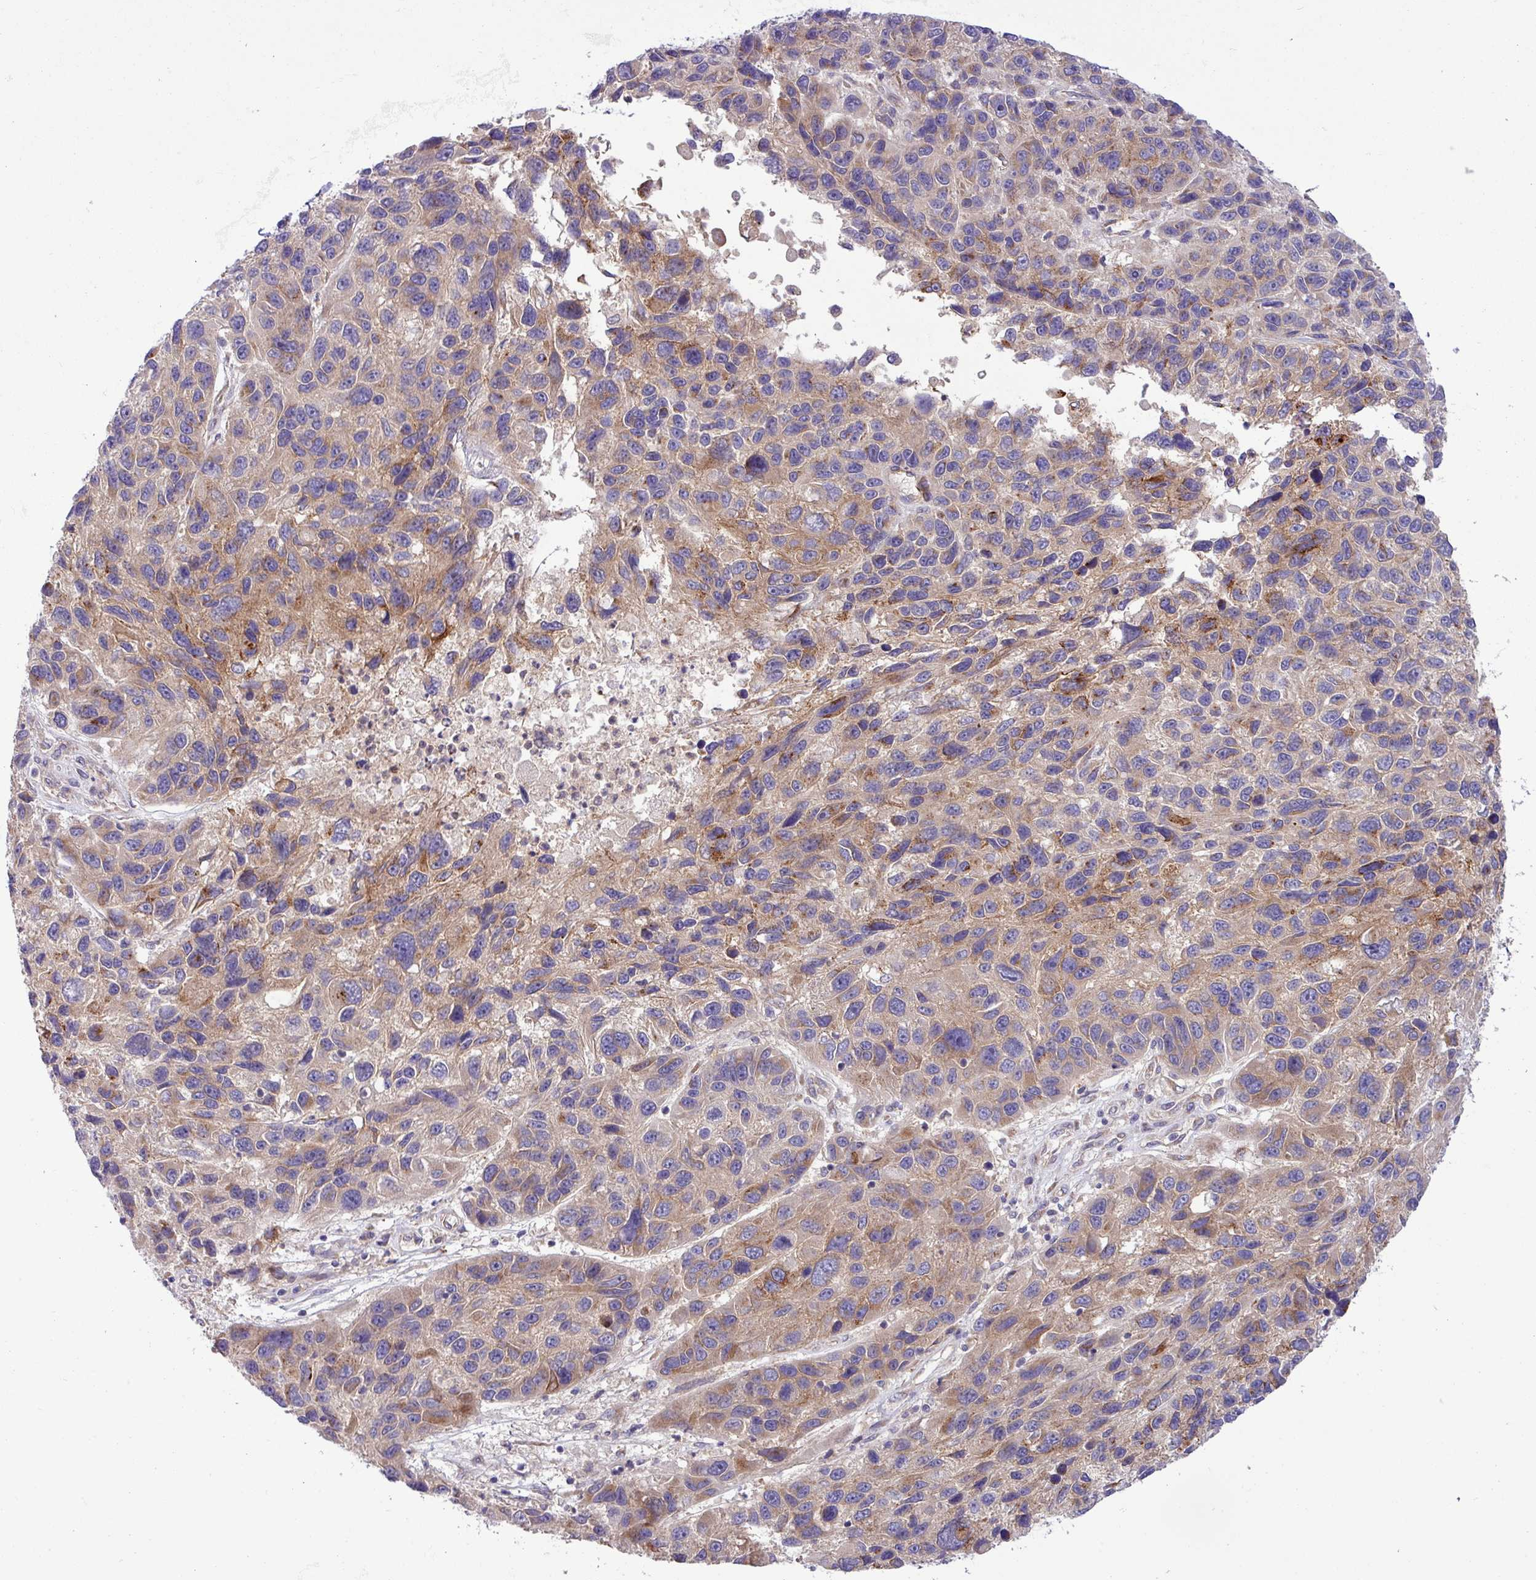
{"staining": {"intensity": "weak", "quantity": "25%-75%", "location": "cytoplasmic/membranous"}, "tissue": "melanoma", "cell_type": "Tumor cells", "image_type": "cancer", "snomed": [{"axis": "morphology", "description": "Malignant melanoma, NOS"}, {"axis": "topography", "description": "Skin"}], "caption": "Tumor cells exhibit low levels of weak cytoplasmic/membranous expression in approximately 25%-75% of cells in human malignant melanoma.", "gene": "RAB19", "patient": {"sex": "male", "age": 53}}